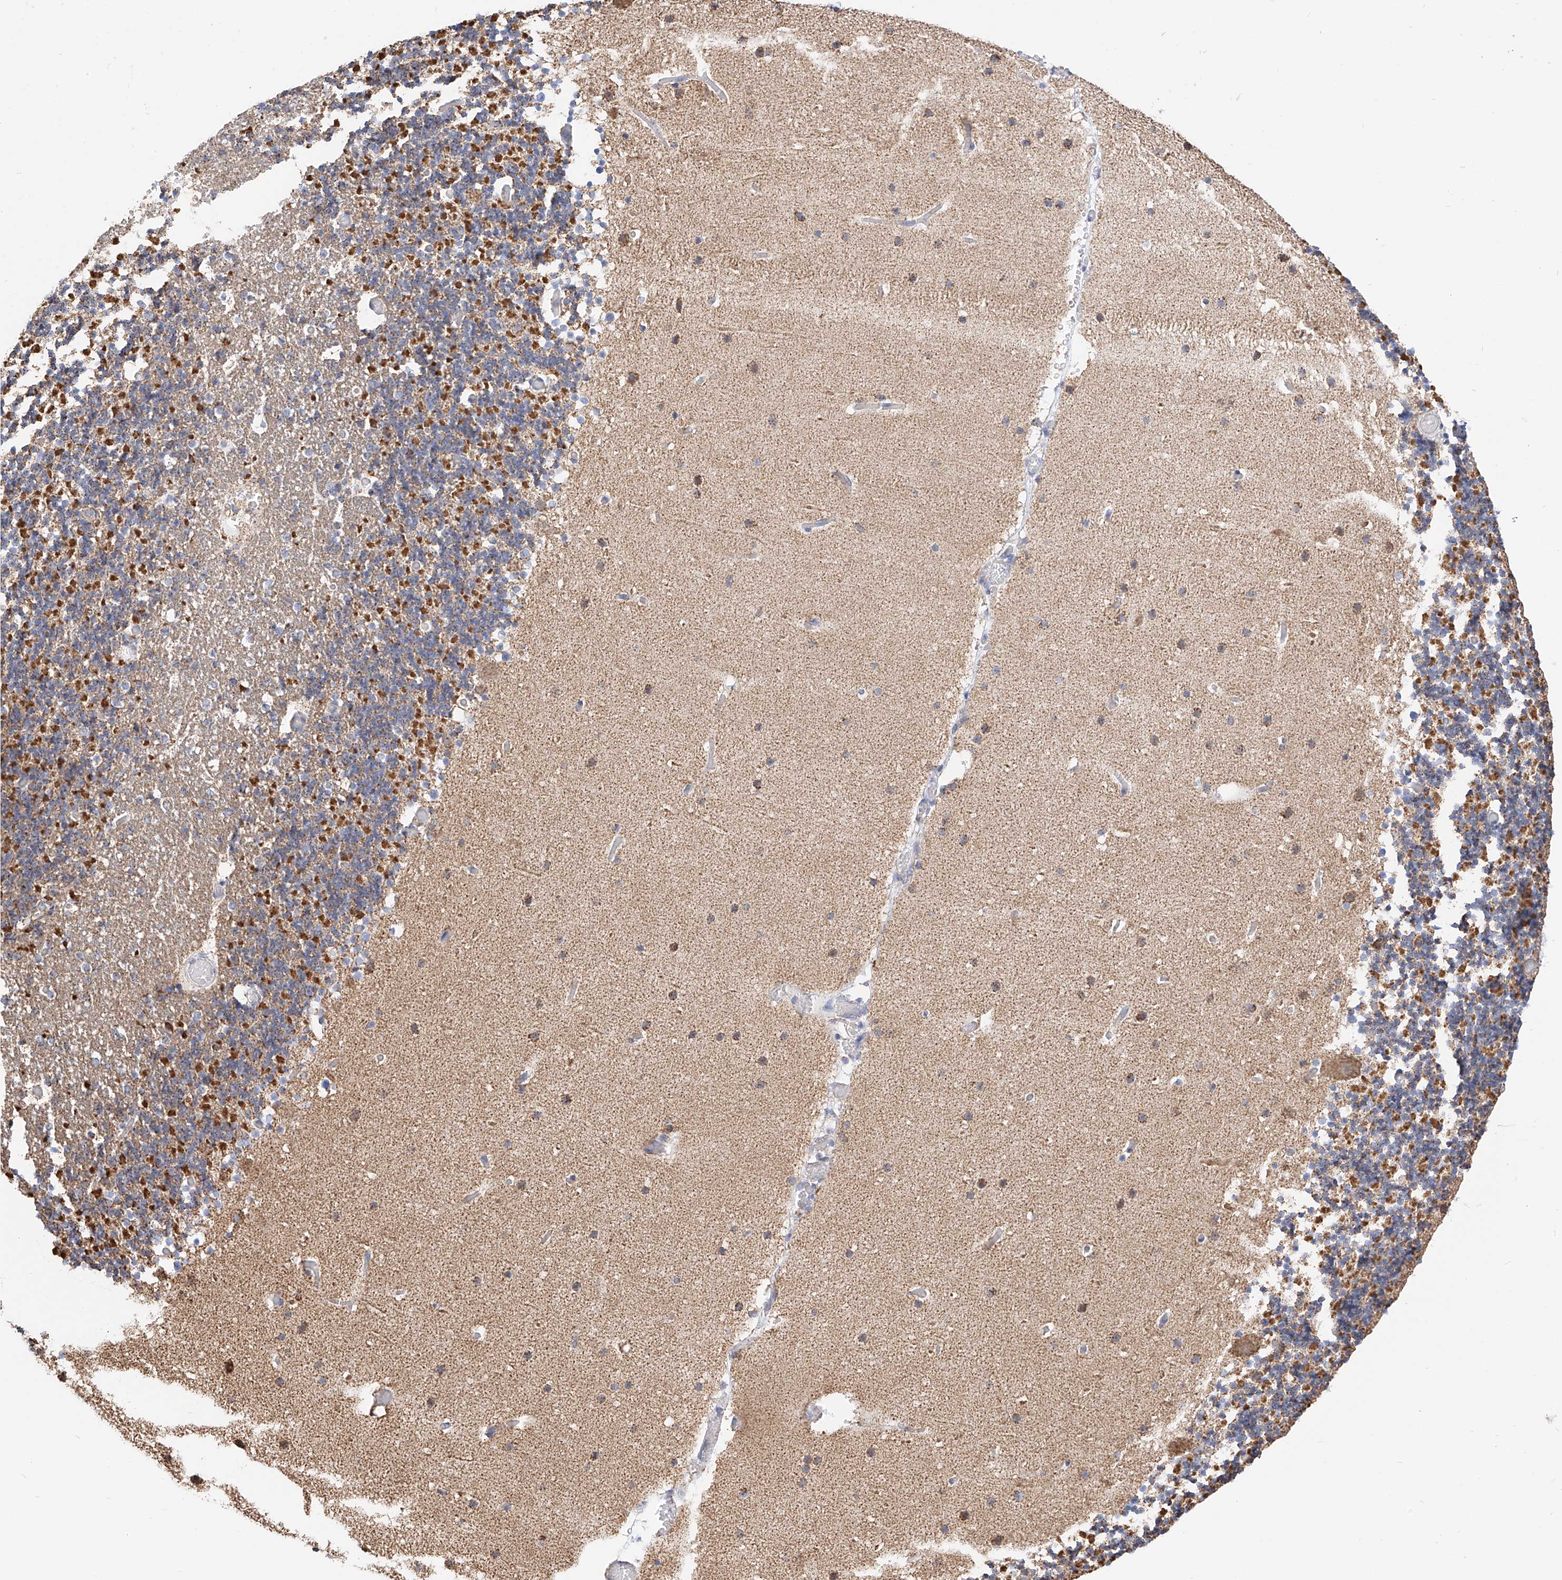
{"staining": {"intensity": "moderate", "quantity": "25%-75%", "location": "cytoplasmic/membranous"}, "tissue": "cerebellum", "cell_type": "Cells in granular layer", "image_type": "normal", "snomed": [{"axis": "morphology", "description": "Normal tissue, NOS"}, {"axis": "topography", "description": "Cerebellum"}], "caption": "Protein staining by immunohistochemistry reveals moderate cytoplasmic/membranous staining in about 25%-75% of cells in granular layer in normal cerebellum.", "gene": "NALCN", "patient": {"sex": "male", "age": 57}}